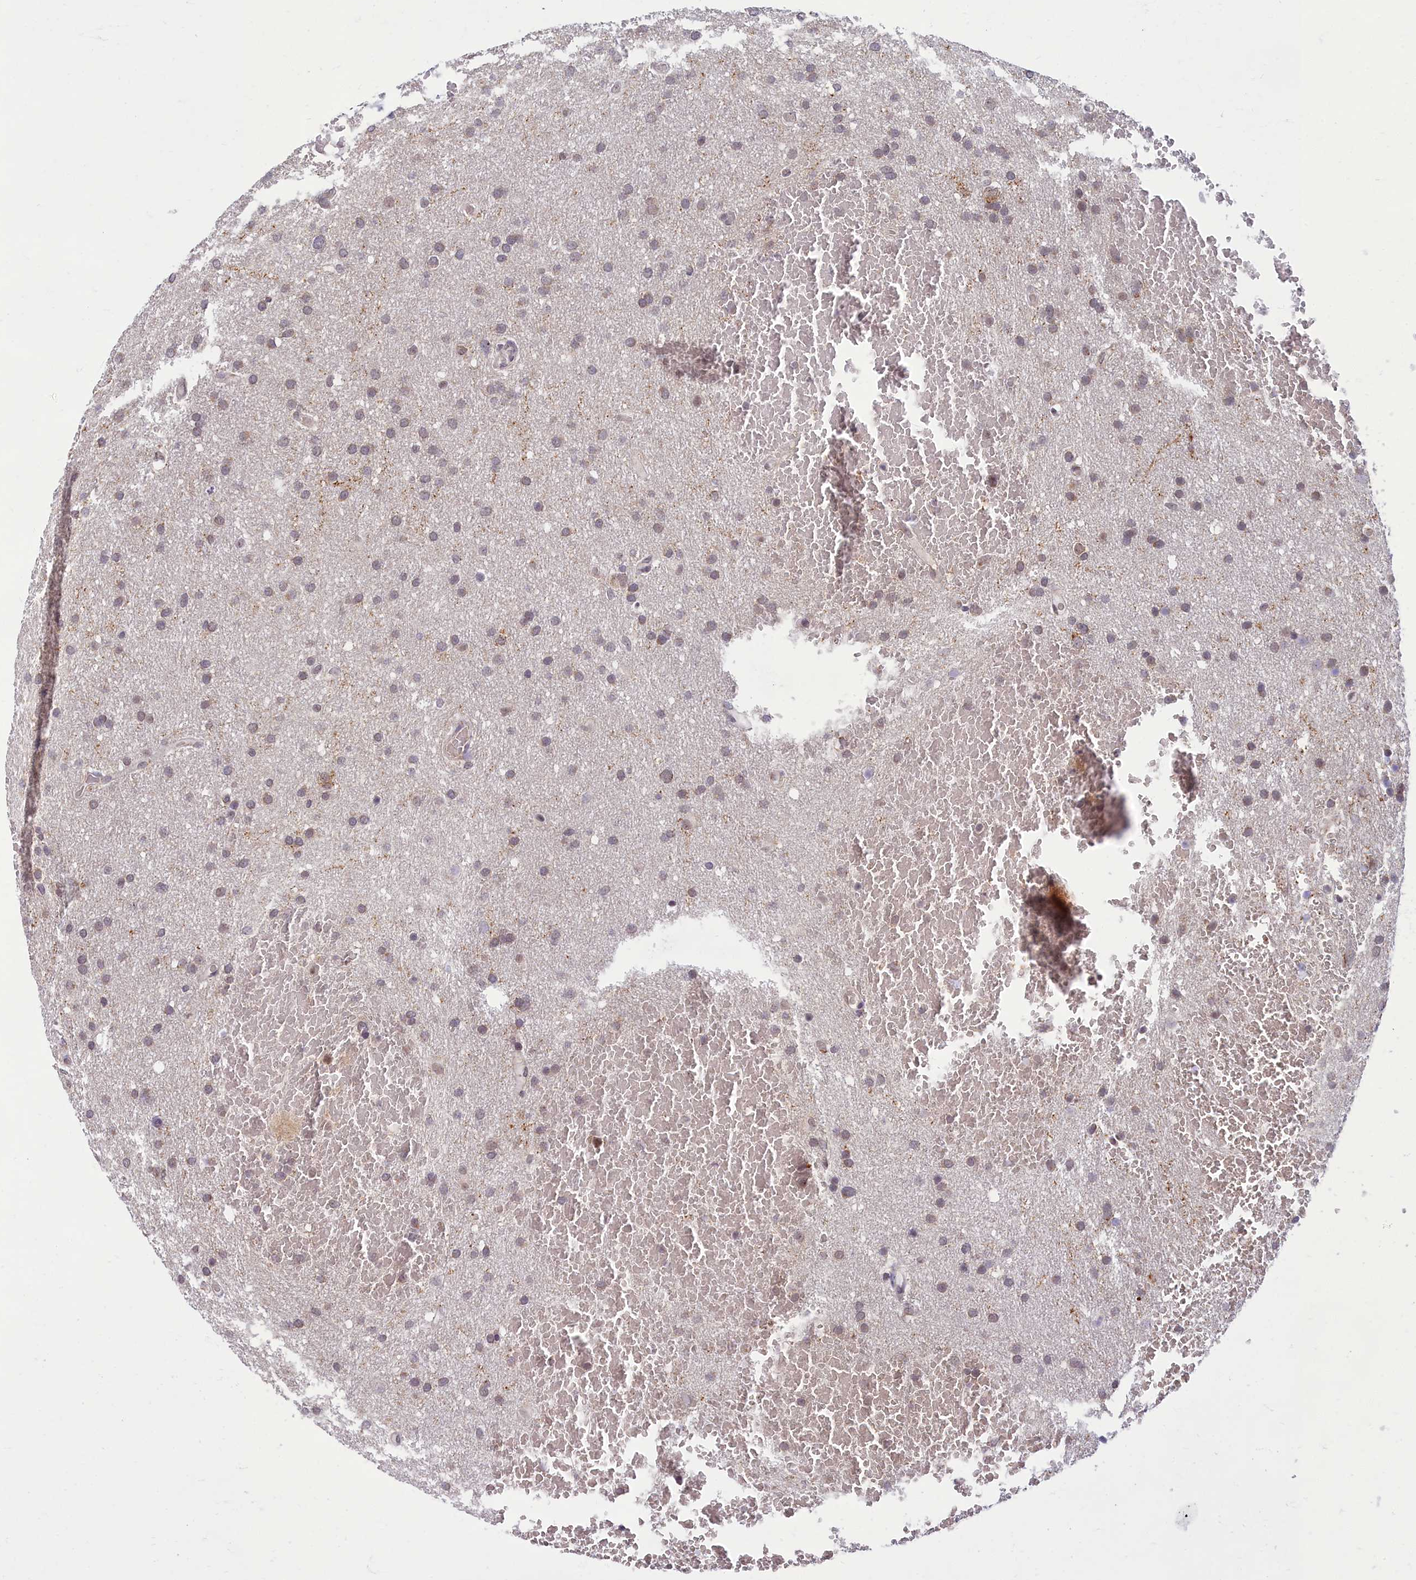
{"staining": {"intensity": "weak", "quantity": "25%-75%", "location": "nuclear"}, "tissue": "glioma", "cell_type": "Tumor cells", "image_type": "cancer", "snomed": [{"axis": "morphology", "description": "Glioma, malignant, High grade"}, {"axis": "topography", "description": "Cerebral cortex"}], "caption": "Malignant glioma (high-grade) stained with a brown dye reveals weak nuclear positive staining in about 25%-75% of tumor cells.", "gene": "EARS2", "patient": {"sex": "female", "age": 36}}